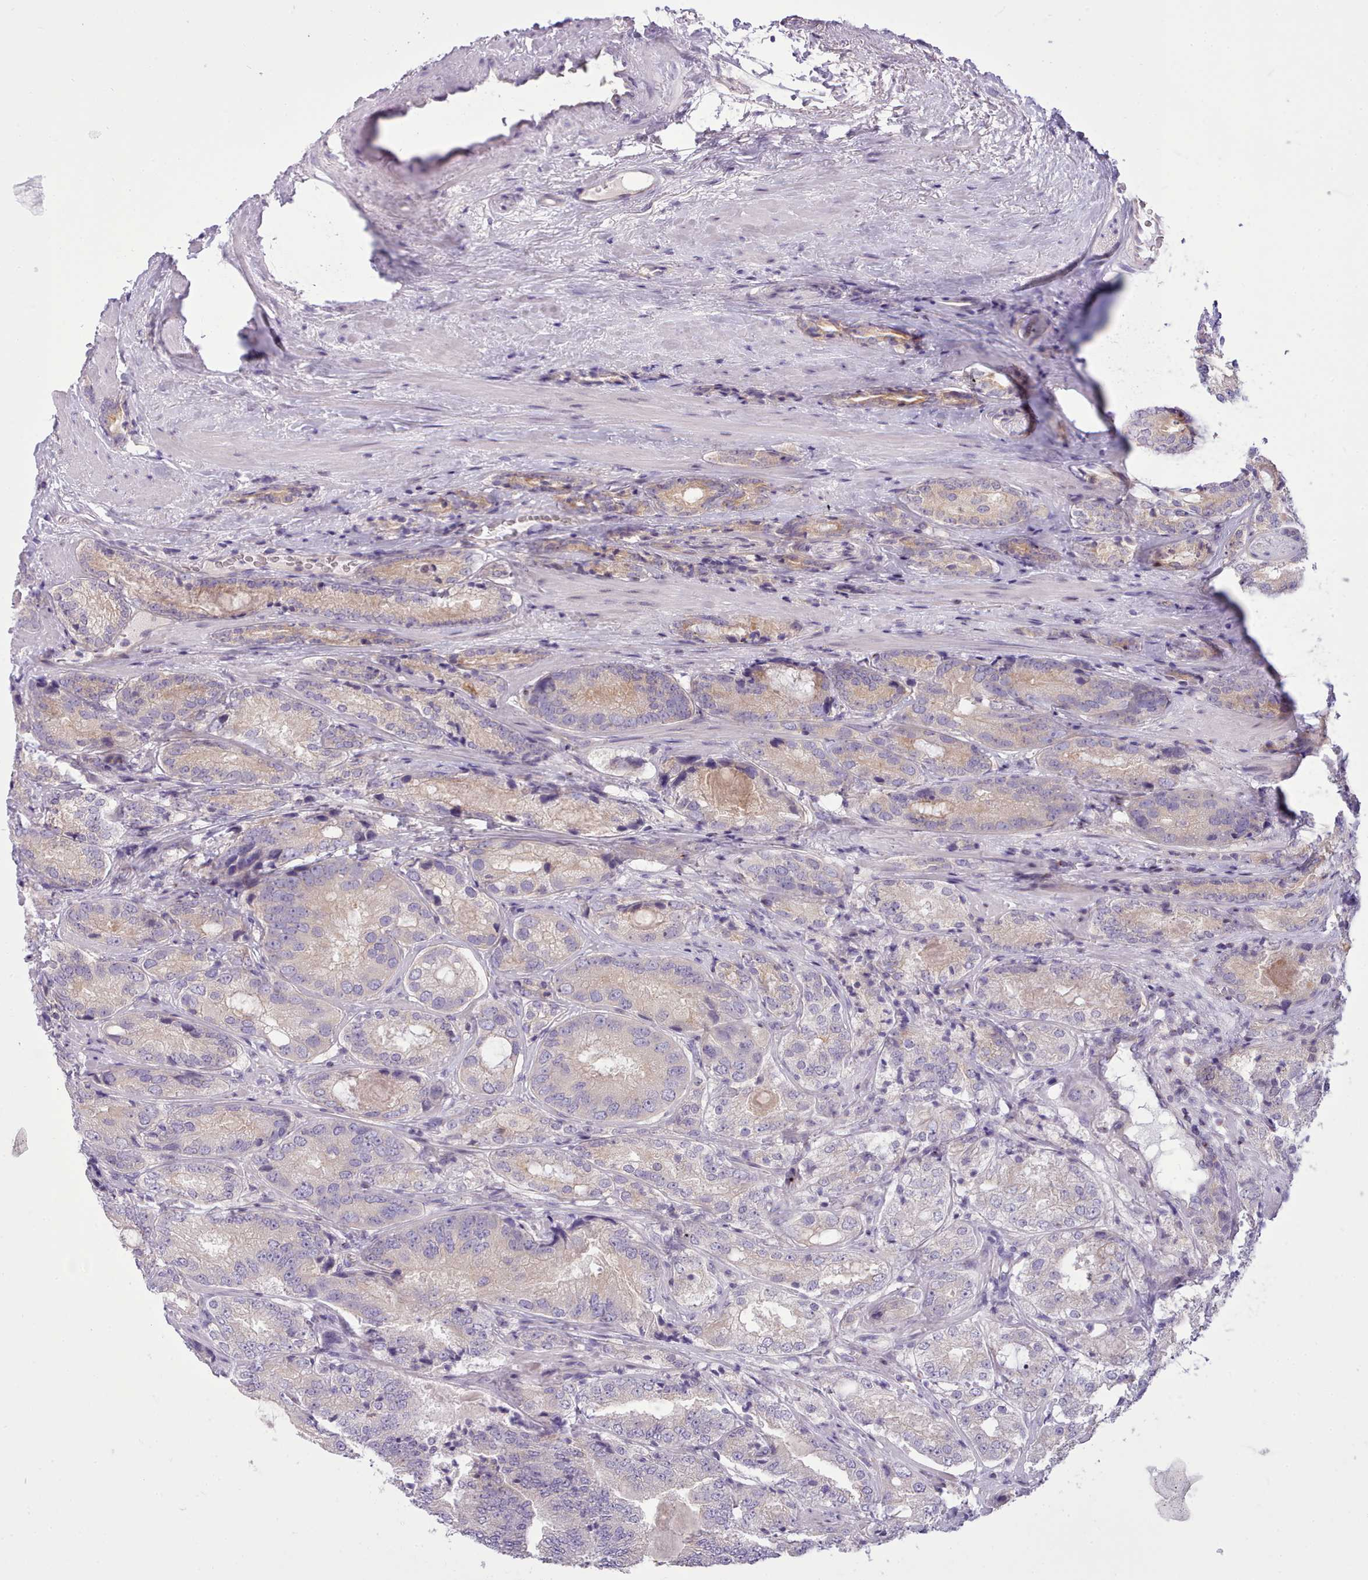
{"staining": {"intensity": "weak", "quantity": "<25%", "location": "cytoplasmic/membranous"}, "tissue": "prostate cancer", "cell_type": "Tumor cells", "image_type": "cancer", "snomed": [{"axis": "morphology", "description": "Adenocarcinoma, High grade"}, {"axis": "topography", "description": "Prostate"}], "caption": "Immunohistochemistry (IHC) of prostate cancer exhibits no expression in tumor cells.", "gene": "CYP2A13", "patient": {"sex": "male", "age": 63}}